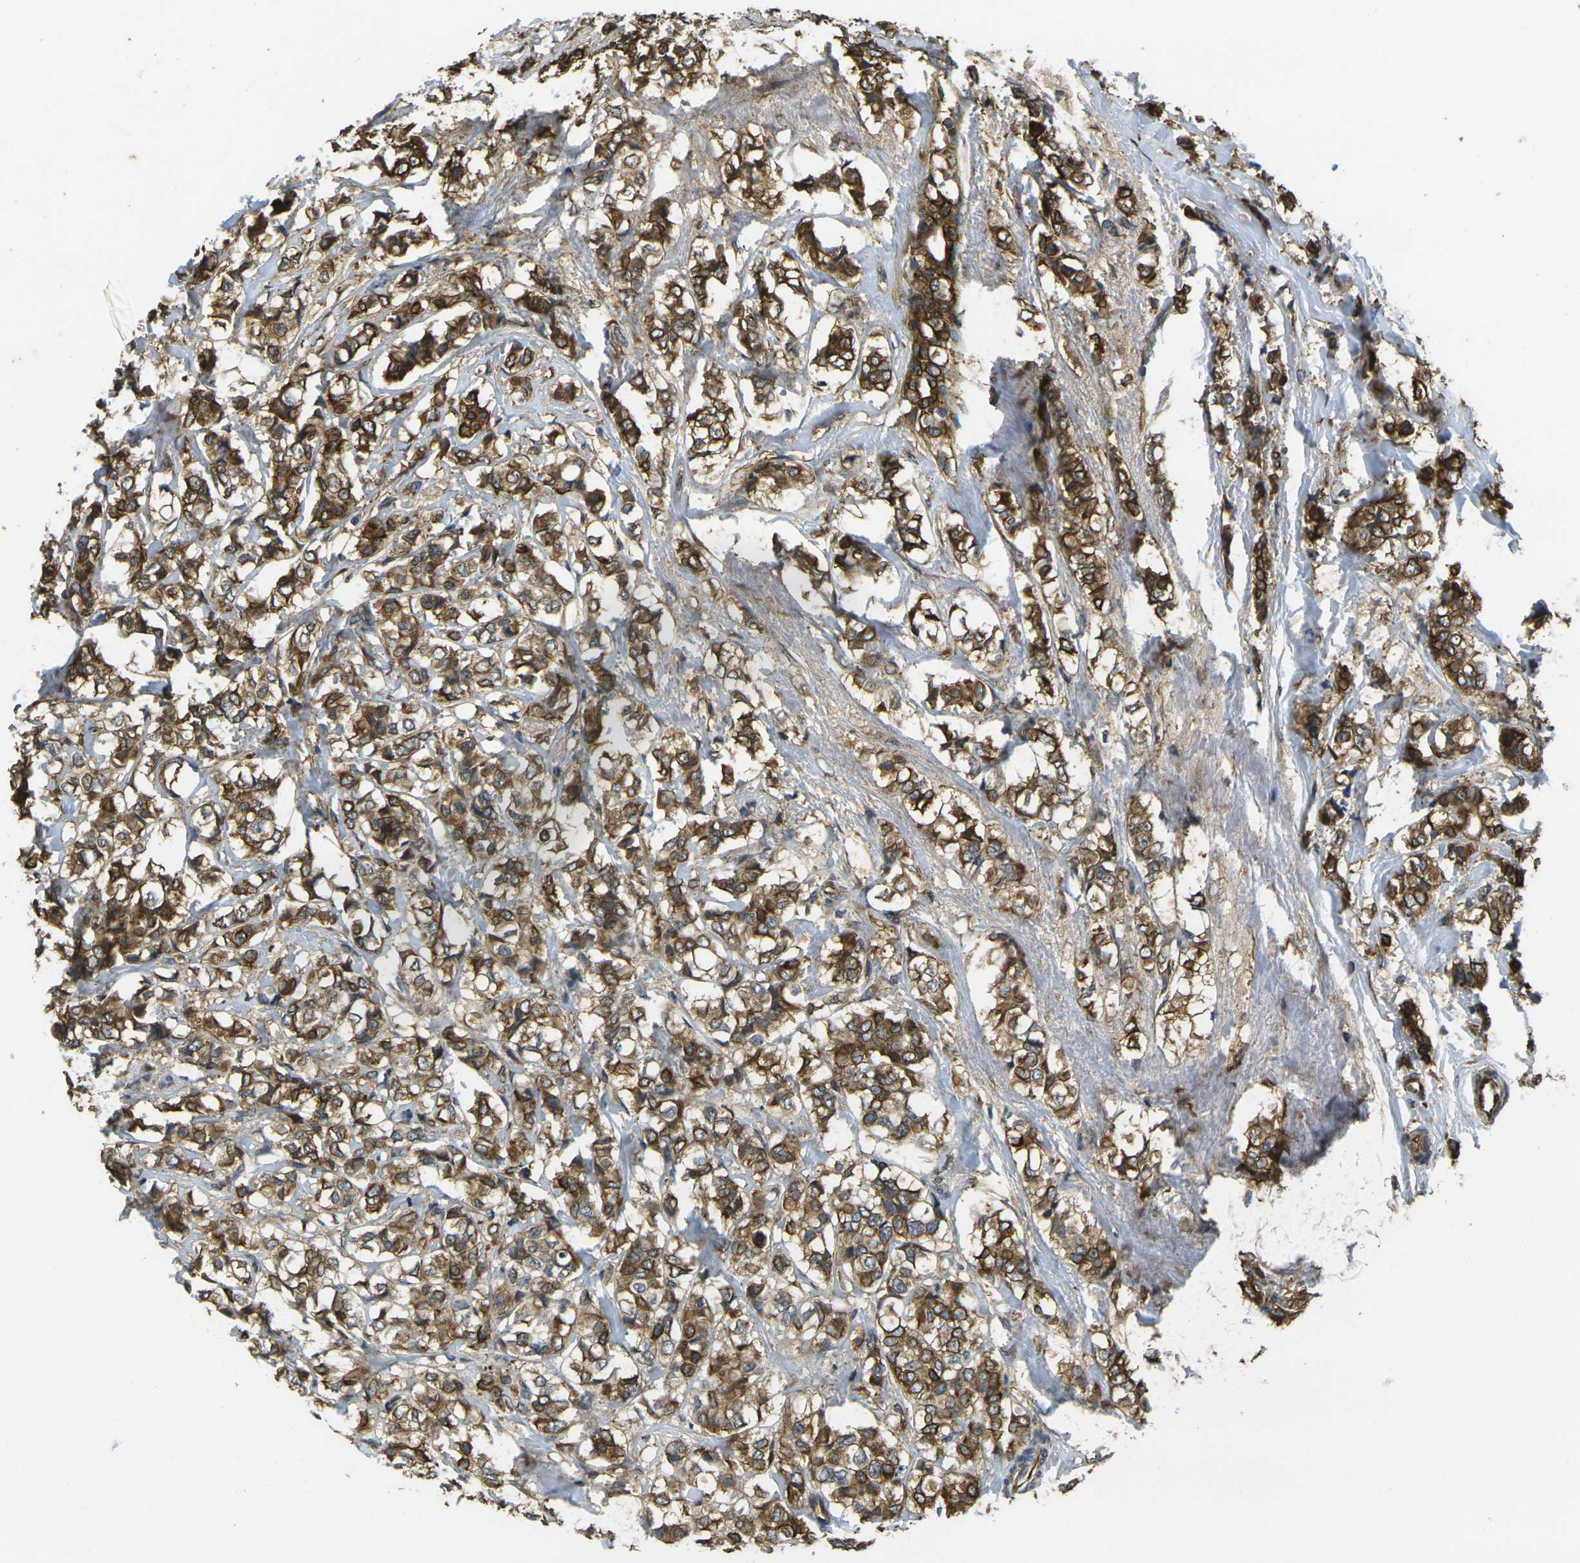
{"staining": {"intensity": "strong", "quantity": "25%-75%", "location": "cytoplasmic/membranous"}, "tissue": "breast cancer", "cell_type": "Tumor cells", "image_type": "cancer", "snomed": [{"axis": "morphology", "description": "Lobular carcinoma"}, {"axis": "topography", "description": "Breast"}], "caption": "Strong cytoplasmic/membranous expression is present in approximately 25%-75% of tumor cells in breast cancer (lobular carcinoma). (Brightfield microscopy of DAB IHC at high magnification).", "gene": "CAST", "patient": {"sex": "female", "age": 60}}